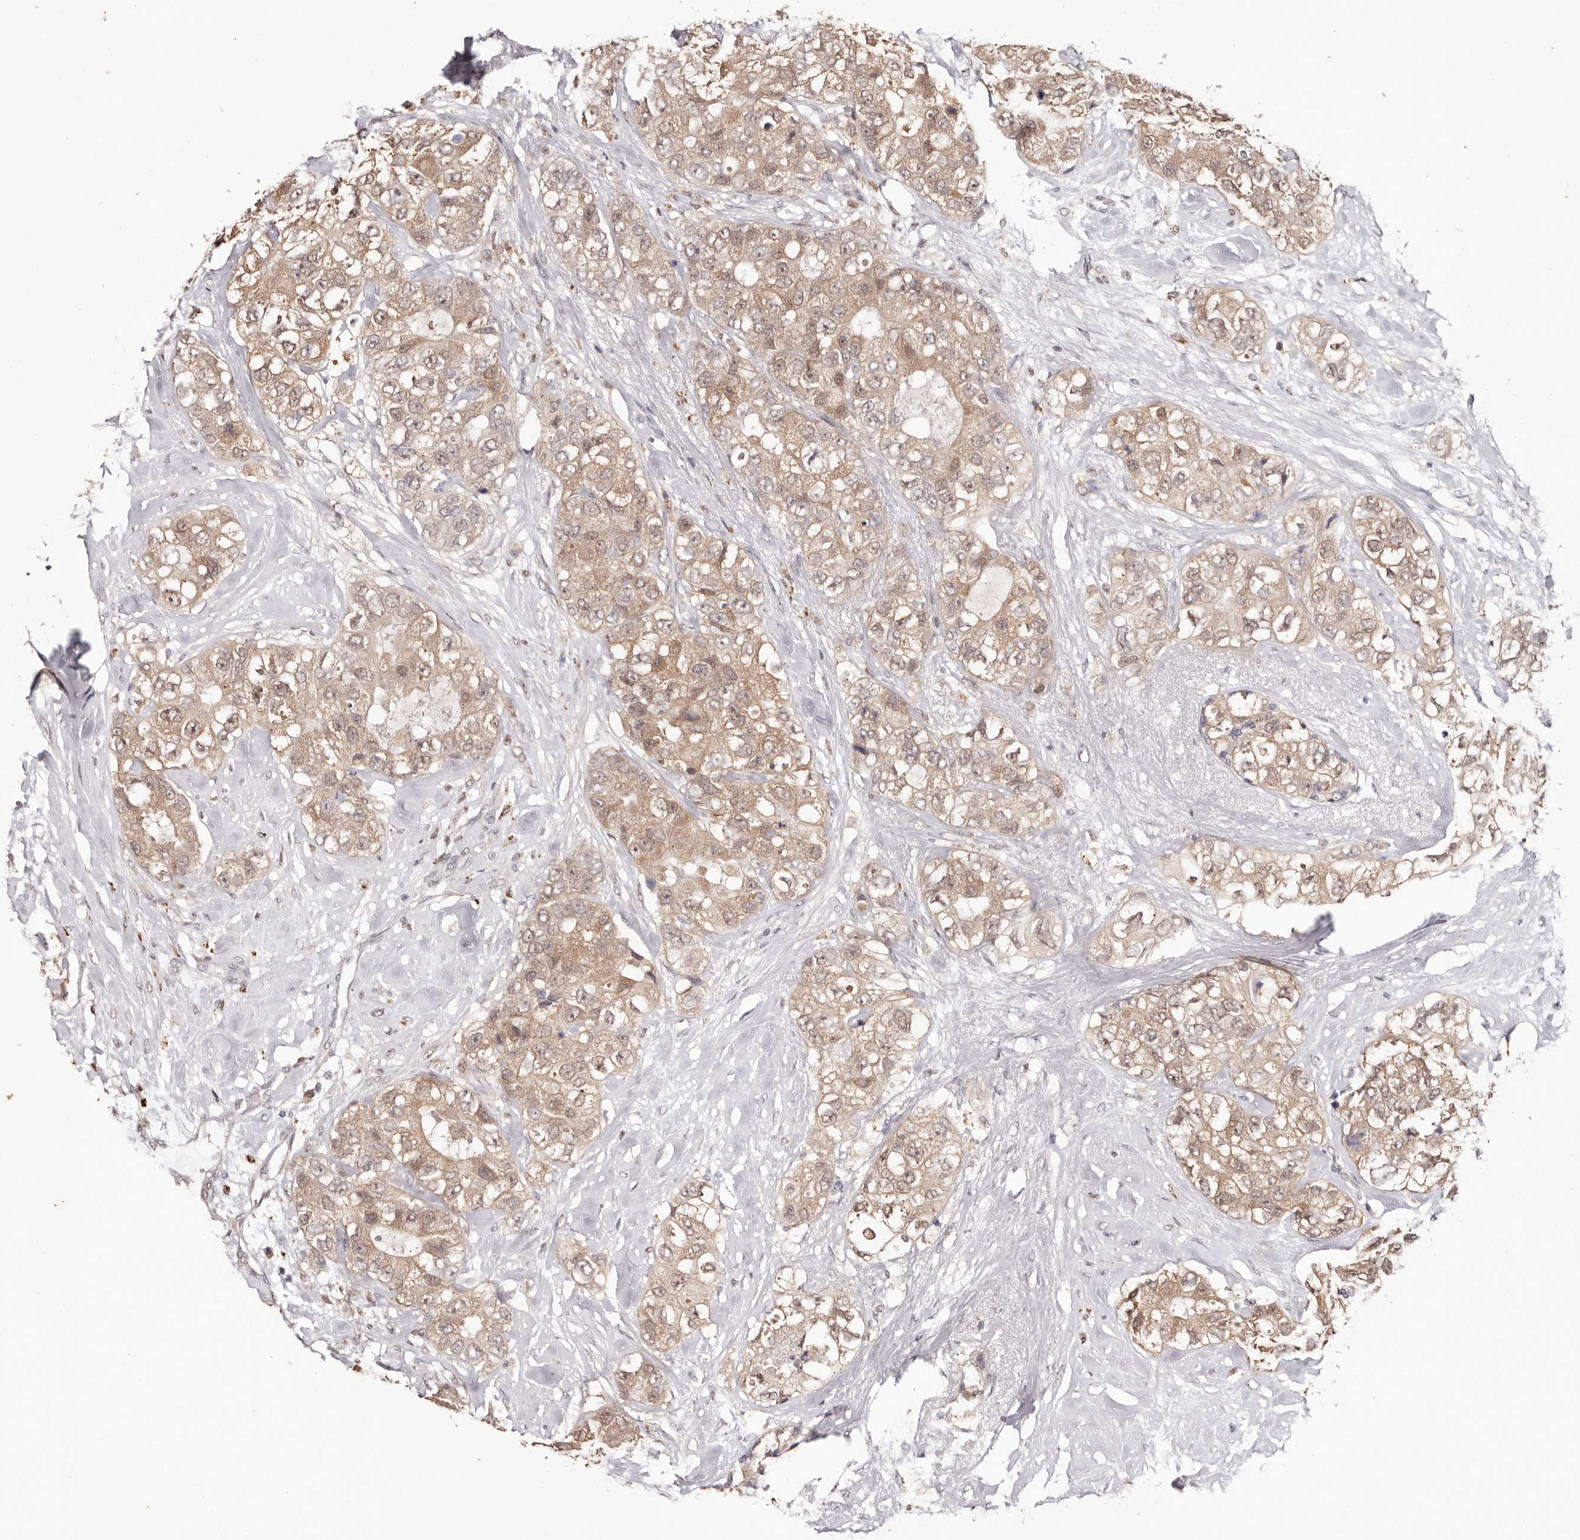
{"staining": {"intensity": "moderate", "quantity": ">75%", "location": "cytoplasmic/membranous"}, "tissue": "breast cancer", "cell_type": "Tumor cells", "image_type": "cancer", "snomed": [{"axis": "morphology", "description": "Duct carcinoma"}, {"axis": "topography", "description": "Breast"}], "caption": "Breast invasive ductal carcinoma stained with immunohistochemistry exhibits moderate cytoplasmic/membranous expression in about >75% of tumor cells.", "gene": "TYW3", "patient": {"sex": "female", "age": 62}}